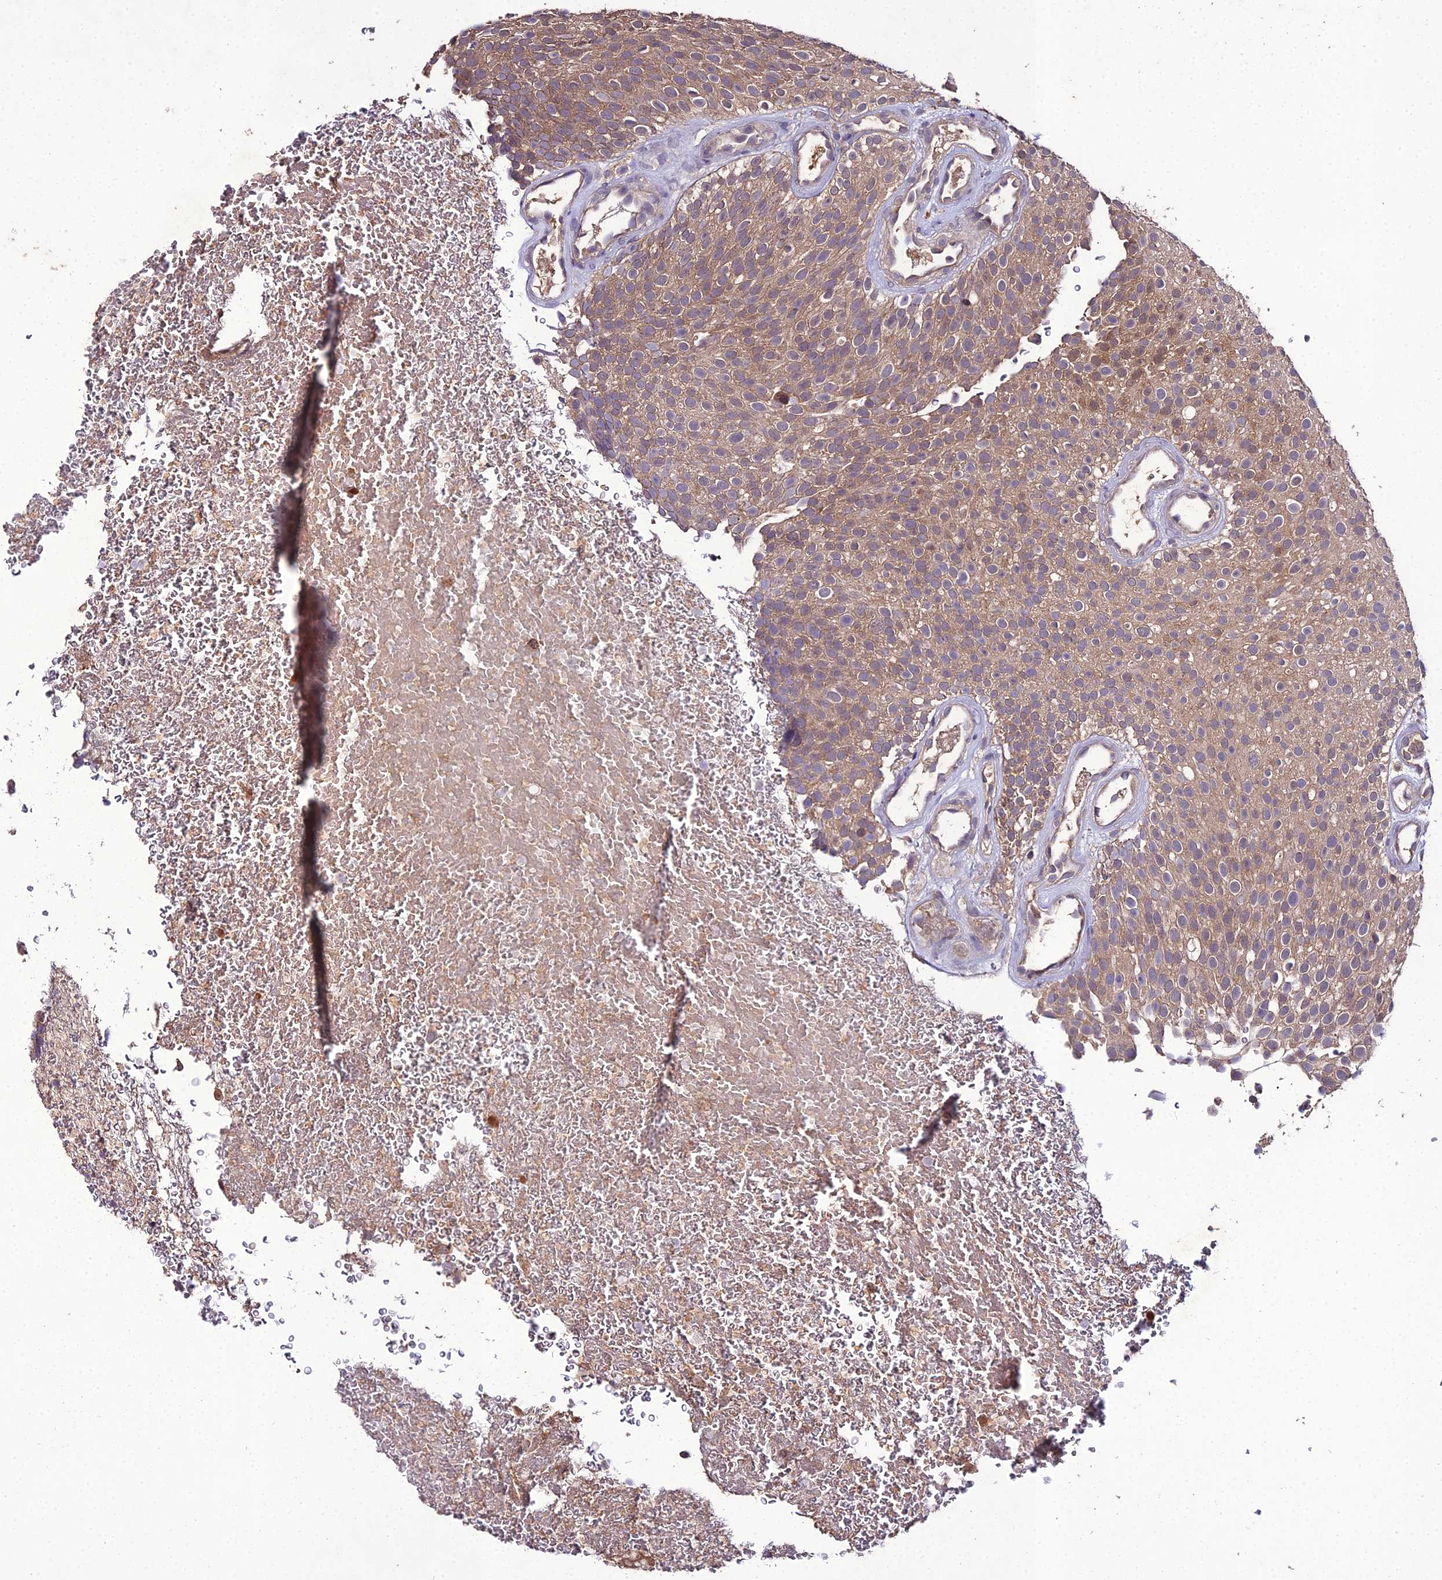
{"staining": {"intensity": "weak", "quantity": ">75%", "location": "cytoplasmic/membranous"}, "tissue": "urothelial cancer", "cell_type": "Tumor cells", "image_type": "cancer", "snomed": [{"axis": "morphology", "description": "Urothelial carcinoma, Low grade"}, {"axis": "topography", "description": "Urinary bladder"}], "caption": "Immunohistochemical staining of human low-grade urothelial carcinoma exhibits weak cytoplasmic/membranous protein expression in about >75% of tumor cells. The staining was performed using DAB (3,3'-diaminobenzidine), with brown indicating positive protein expression. Nuclei are stained blue with hematoxylin.", "gene": "TMEM258", "patient": {"sex": "male", "age": 78}}